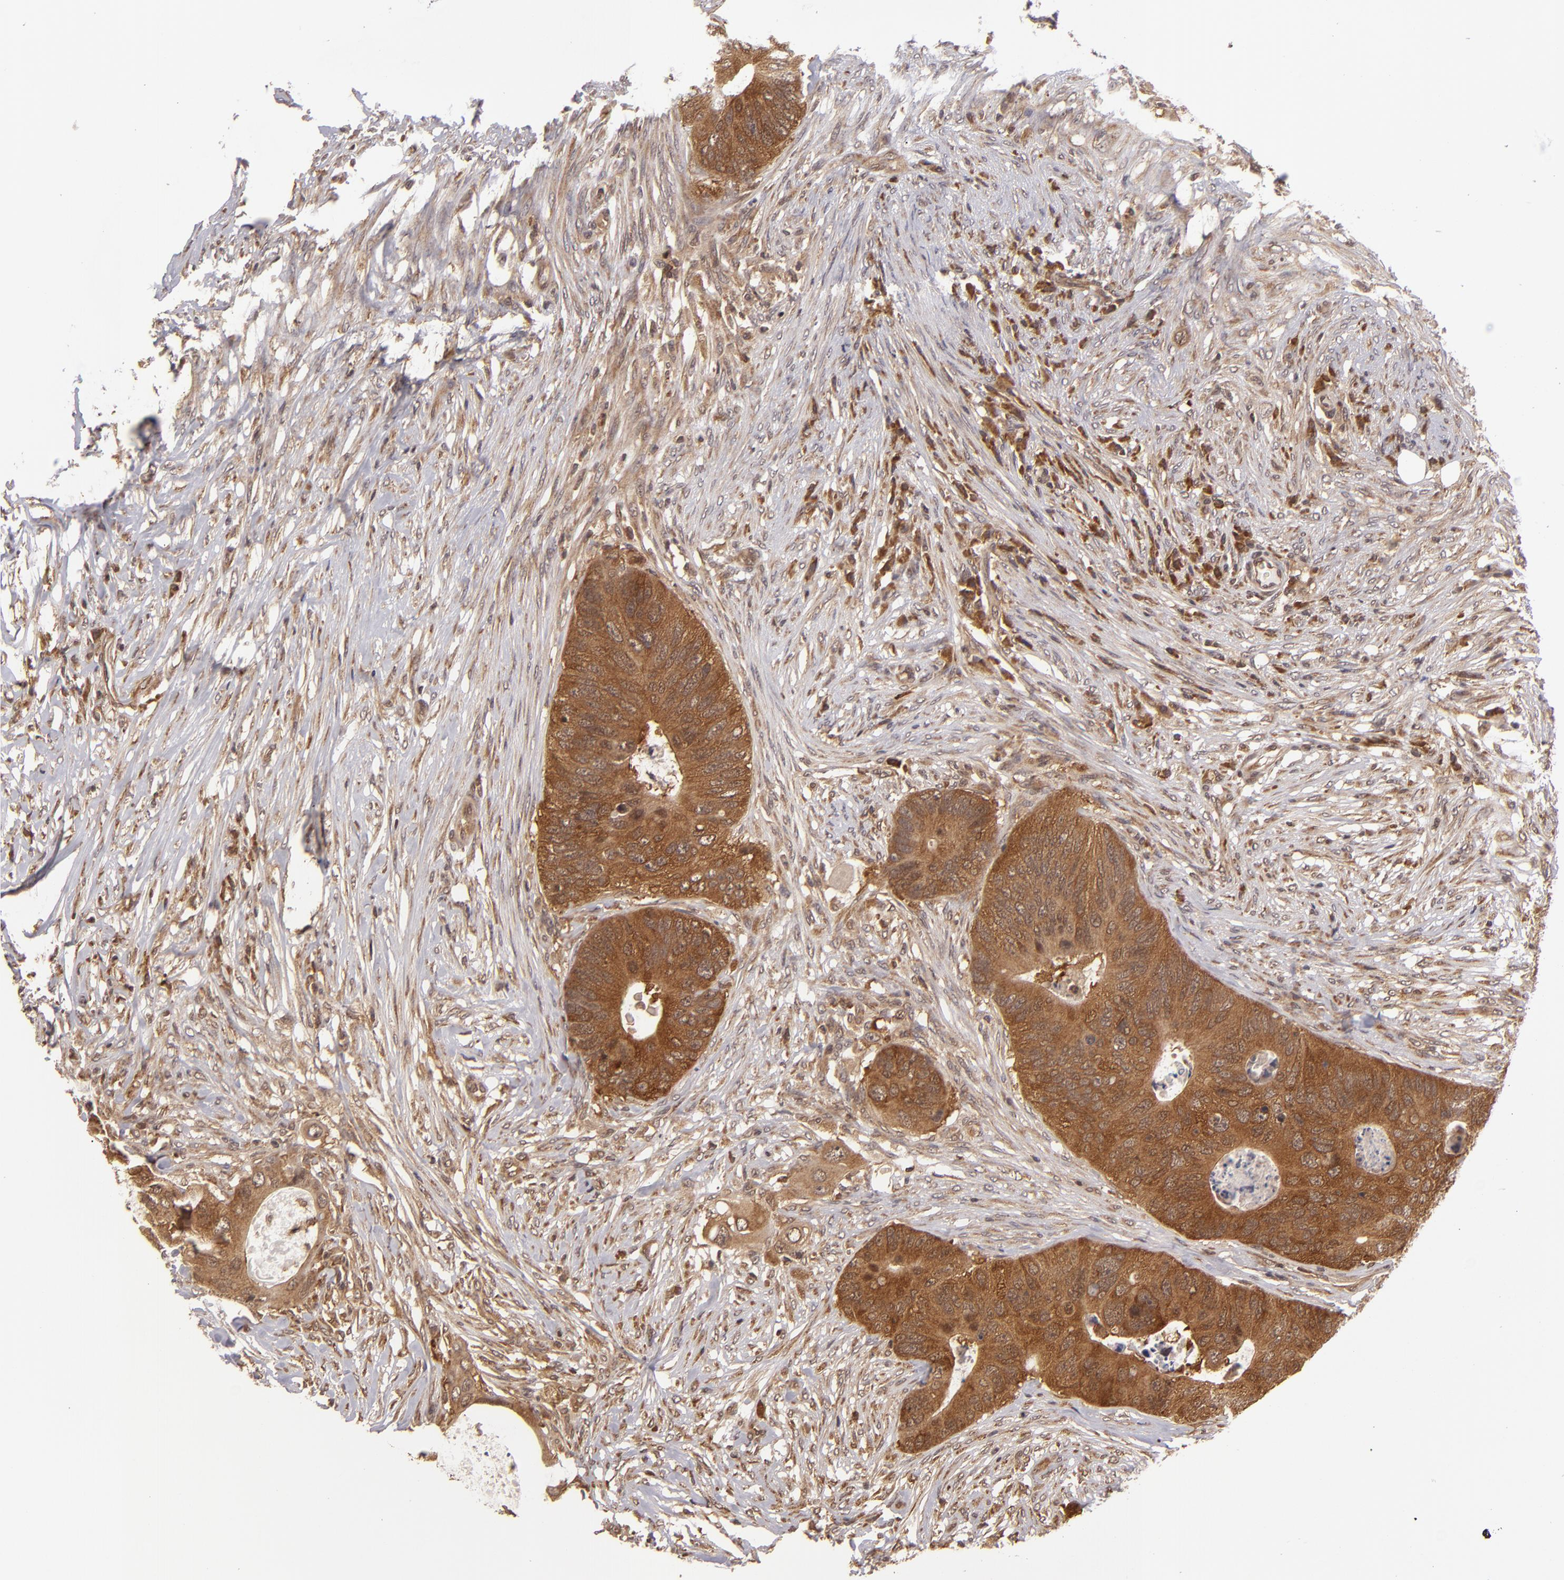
{"staining": {"intensity": "moderate", "quantity": ">75%", "location": "cytoplasmic/membranous"}, "tissue": "colorectal cancer", "cell_type": "Tumor cells", "image_type": "cancer", "snomed": [{"axis": "morphology", "description": "Adenocarcinoma, NOS"}, {"axis": "topography", "description": "Colon"}], "caption": "DAB immunohistochemical staining of adenocarcinoma (colorectal) reveals moderate cytoplasmic/membranous protein positivity in approximately >75% of tumor cells. Using DAB (3,3'-diaminobenzidine) (brown) and hematoxylin (blue) stains, captured at high magnification using brightfield microscopy.", "gene": "MAPK3", "patient": {"sex": "male", "age": 71}}